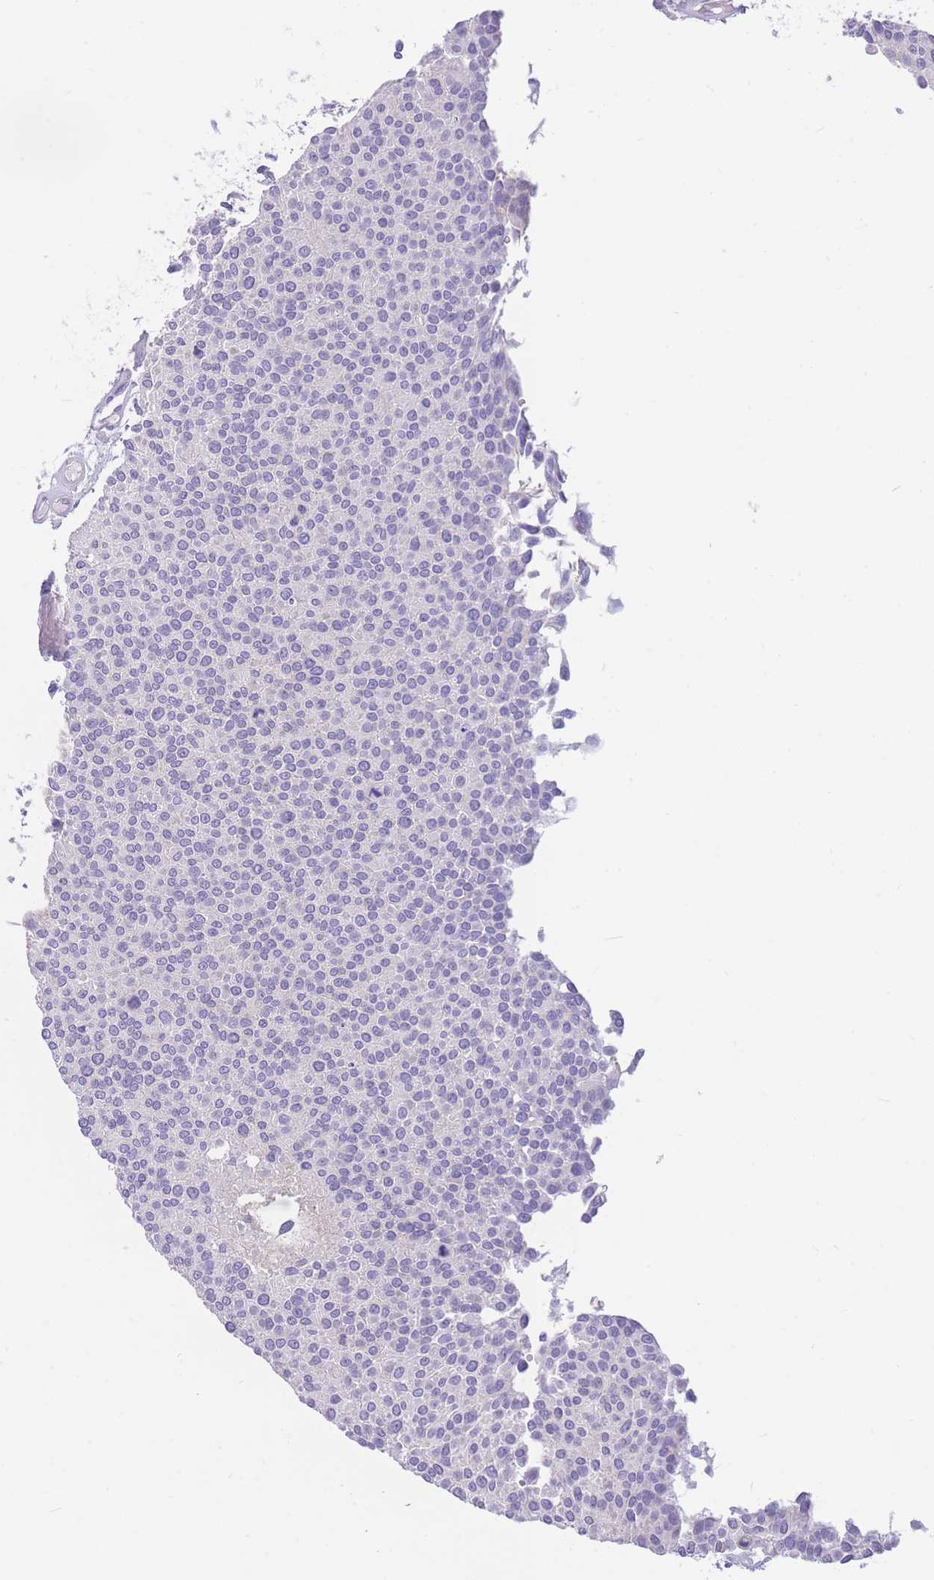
{"staining": {"intensity": "negative", "quantity": "none", "location": "none"}, "tissue": "urothelial cancer", "cell_type": "Tumor cells", "image_type": "cancer", "snomed": [{"axis": "morphology", "description": "Urothelial carcinoma, NOS"}, {"axis": "topography", "description": "Urinary bladder"}], "caption": "A high-resolution image shows immunohistochemistry staining of urothelial cancer, which shows no significant positivity in tumor cells.", "gene": "ZNF311", "patient": {"sex": "male", "age": 55}}